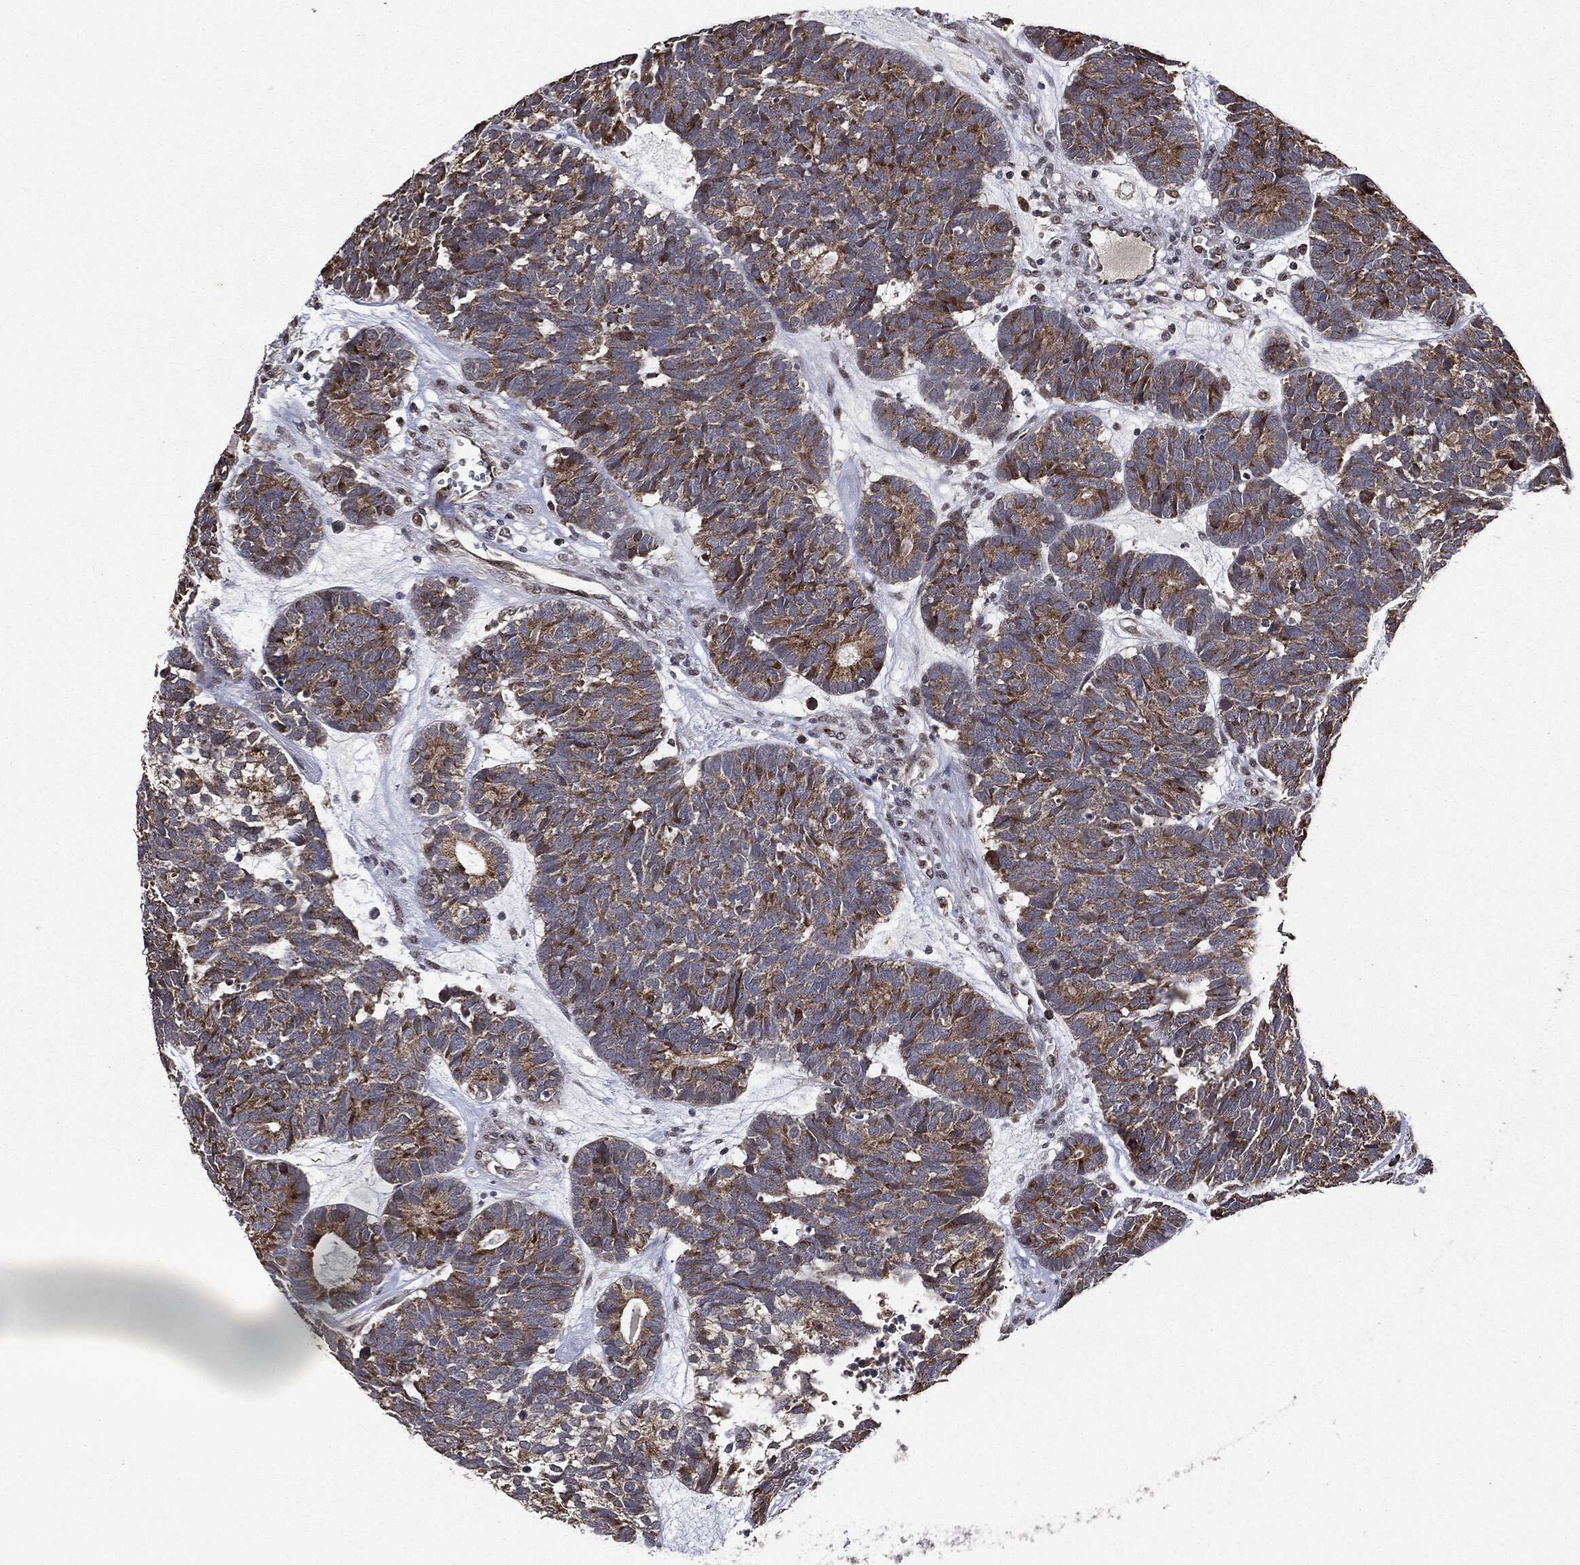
{"staining": {"intensity": "moderate", "quantity": ">75%", "location": "cytoplasmic/membranous"}, "tissue": "head and neck cancer", "cell_type": "Tumor cells", "image_type": "cancer", "snomed": [{"axis": "morphology", "description": "Adenocarcinoma, NOS"}, {"axis": "topography", "description": "Head-Neck"}], "caption": "Head and neck cancer (adenocarcinoma) tissue demonstrates moderate cytoplasmic/membranous expression in approximately >75% of tumor cells, visualized by immunohistochemistry.", "gene": "PLPPR2", "patient": {"sex": "female", "age": 81}}